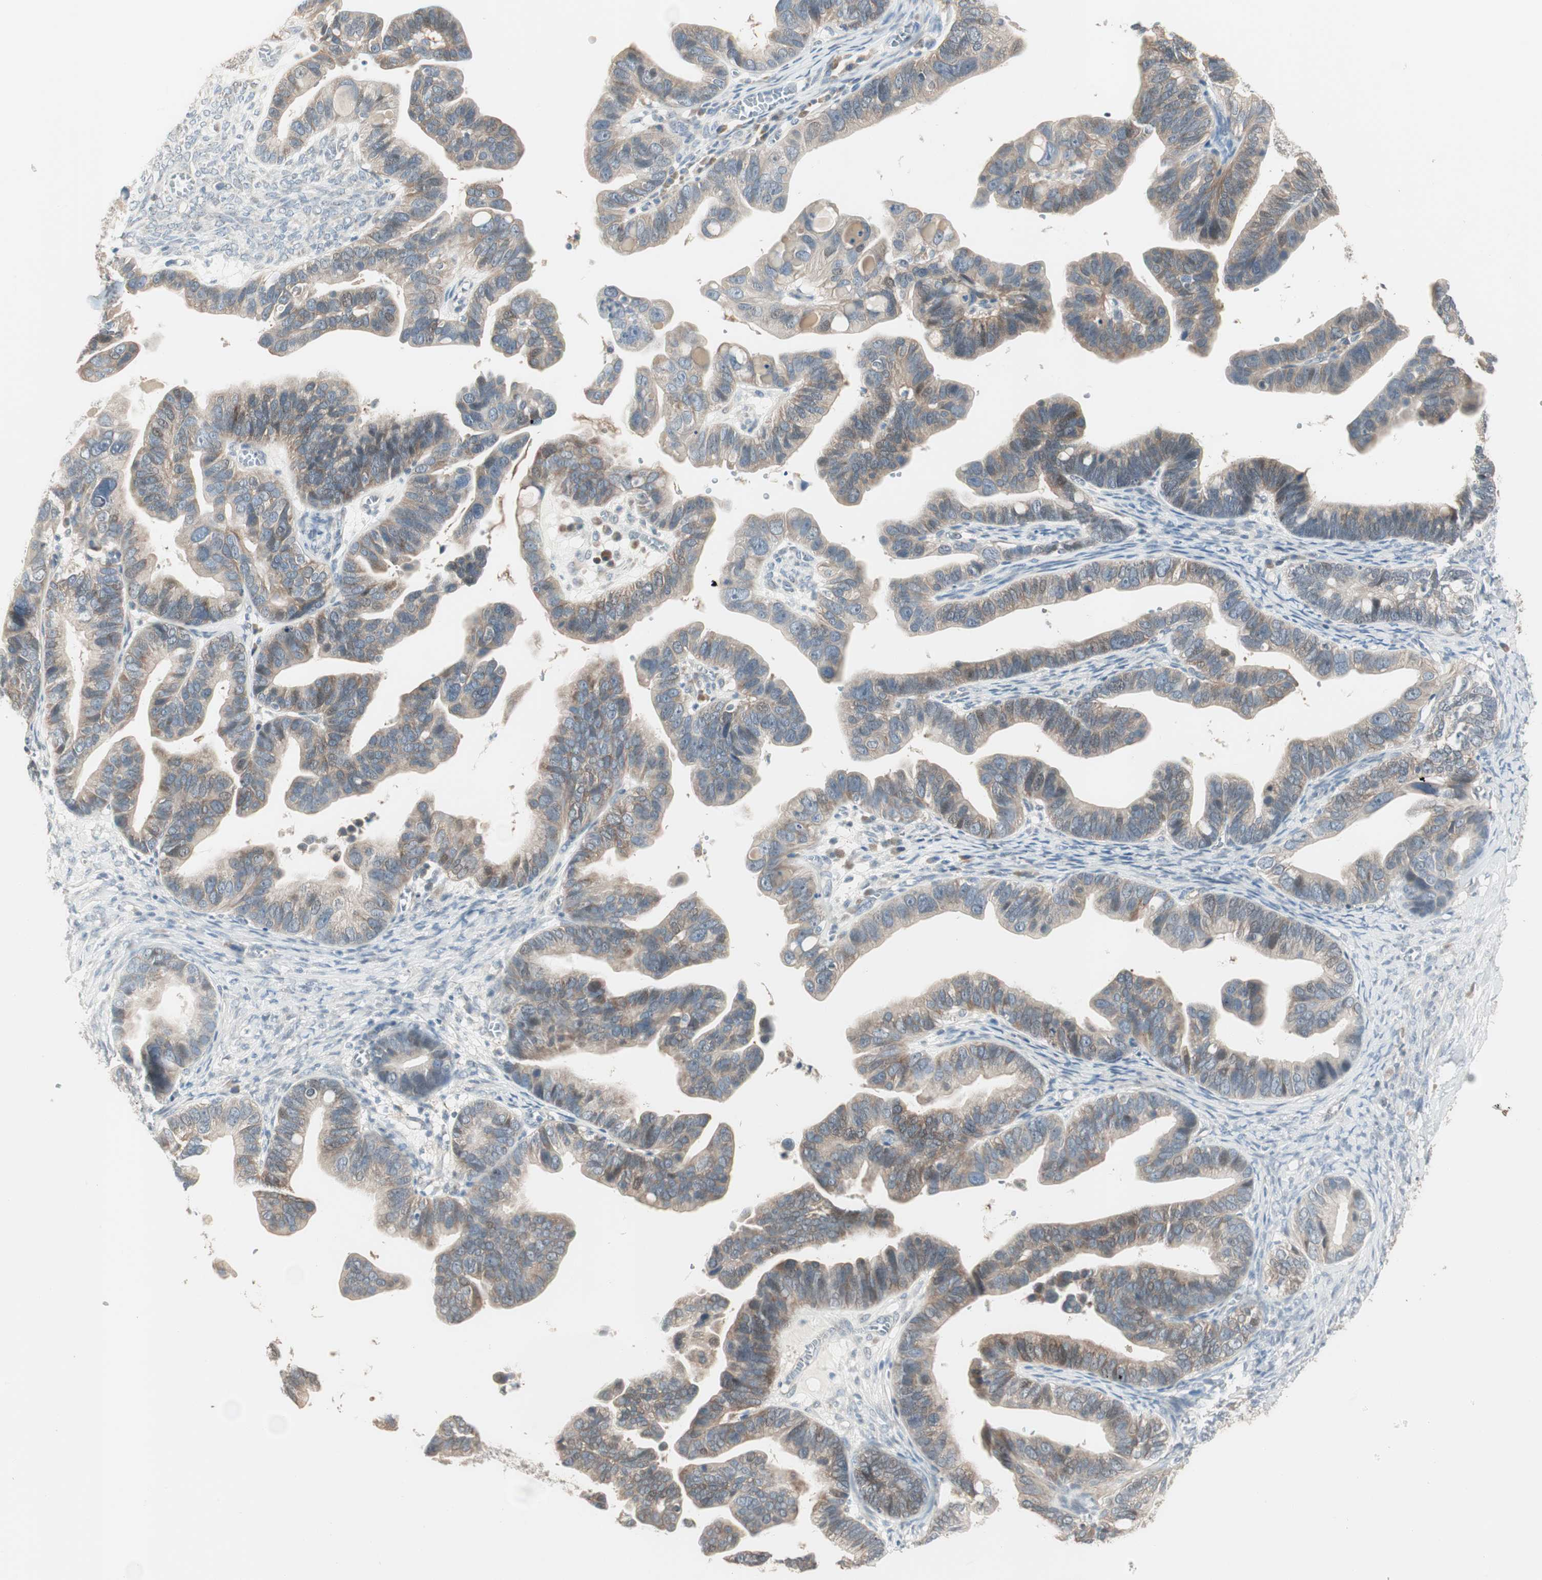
{"staining": {"intensity": "moderate", "quantity": ">75%", "location": "cytoplasmic/membranous"}, "tissue": "ovarian cancer", "cell_type": "Tumor cells", "image_type": "cancer", "snomed": [{"axis": "morphology", "description": "Cystadenocarcinoma, serous, NOS"}, {"axis": "topography", "description": "Ovary"}], "caption": "Immunohistochemistry (IHC) photomicrograph of neoplastic tissue: human serous cystadenocarcinoma (ovarian) stained using immunohistochemistry (IHC) demonstrates medium levels of moderate protein expression localized specifically in the cytoplasmic/membranous of tumor cells, appearing as a cytoplasmic/membranous brown color.", "gene": "PDZK1", "patient": {"sex": "female", "age": 56}}